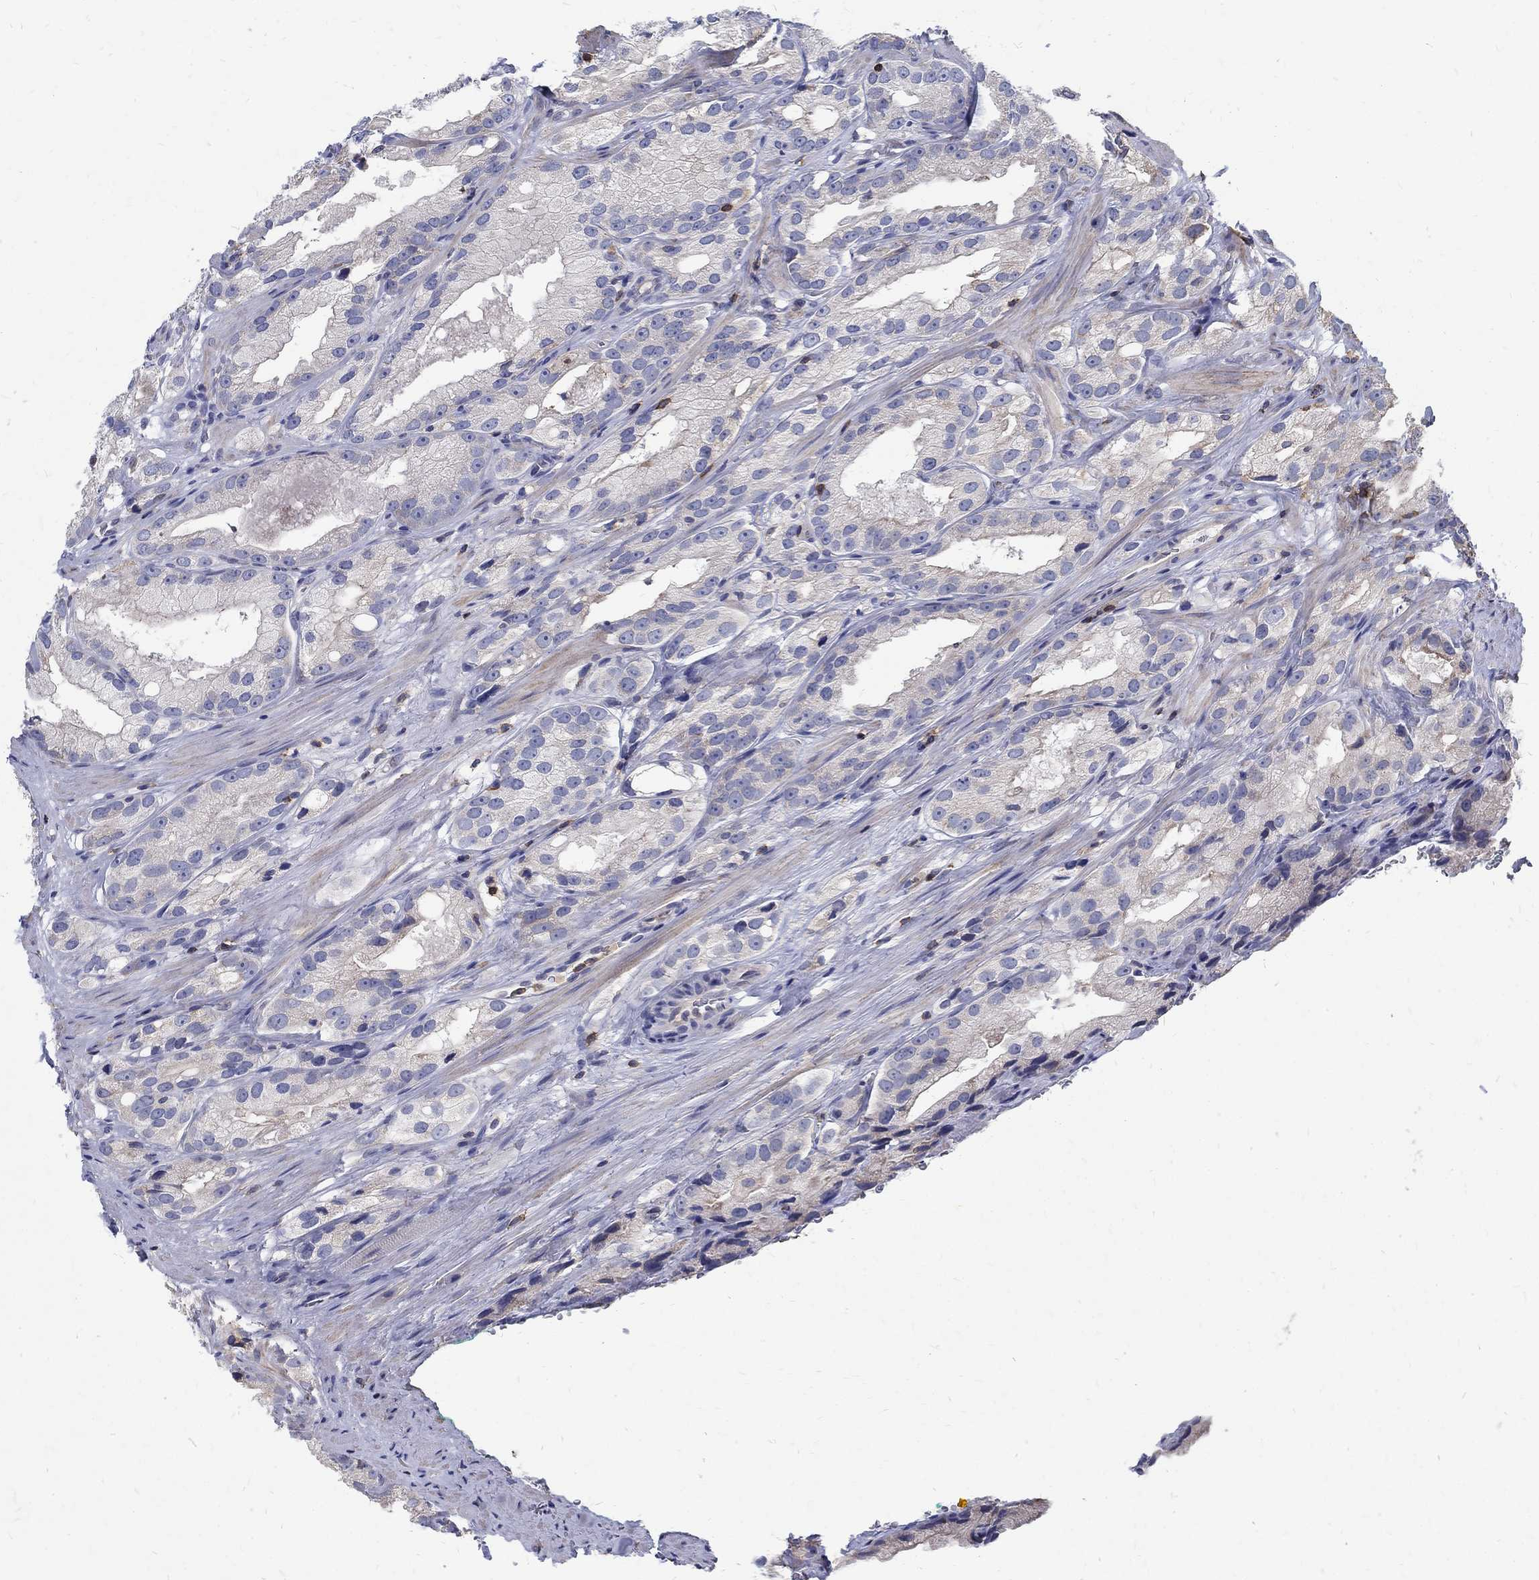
{"staining": {"intensity": "weak", "quantity": "<25%", "location": "cytoplasmic/membranous"}, "tissue": "prostate cancer", "cell_type": "Tumor cells", "image_type": "cancer", "snomed": [{"axis": "morphology", "description": "Adenocarcinoma, High grade"}, {"axis": "topography", "description": "Prostate and seminal vesicle, NOS"}], "caption": "Immunohistochemical staining of prostate high-grade adenocarcinoma exhibits no significant staining in tumor cells.", "gene": "AGAP2", "patient": {"sex": "male", "age": 62}}